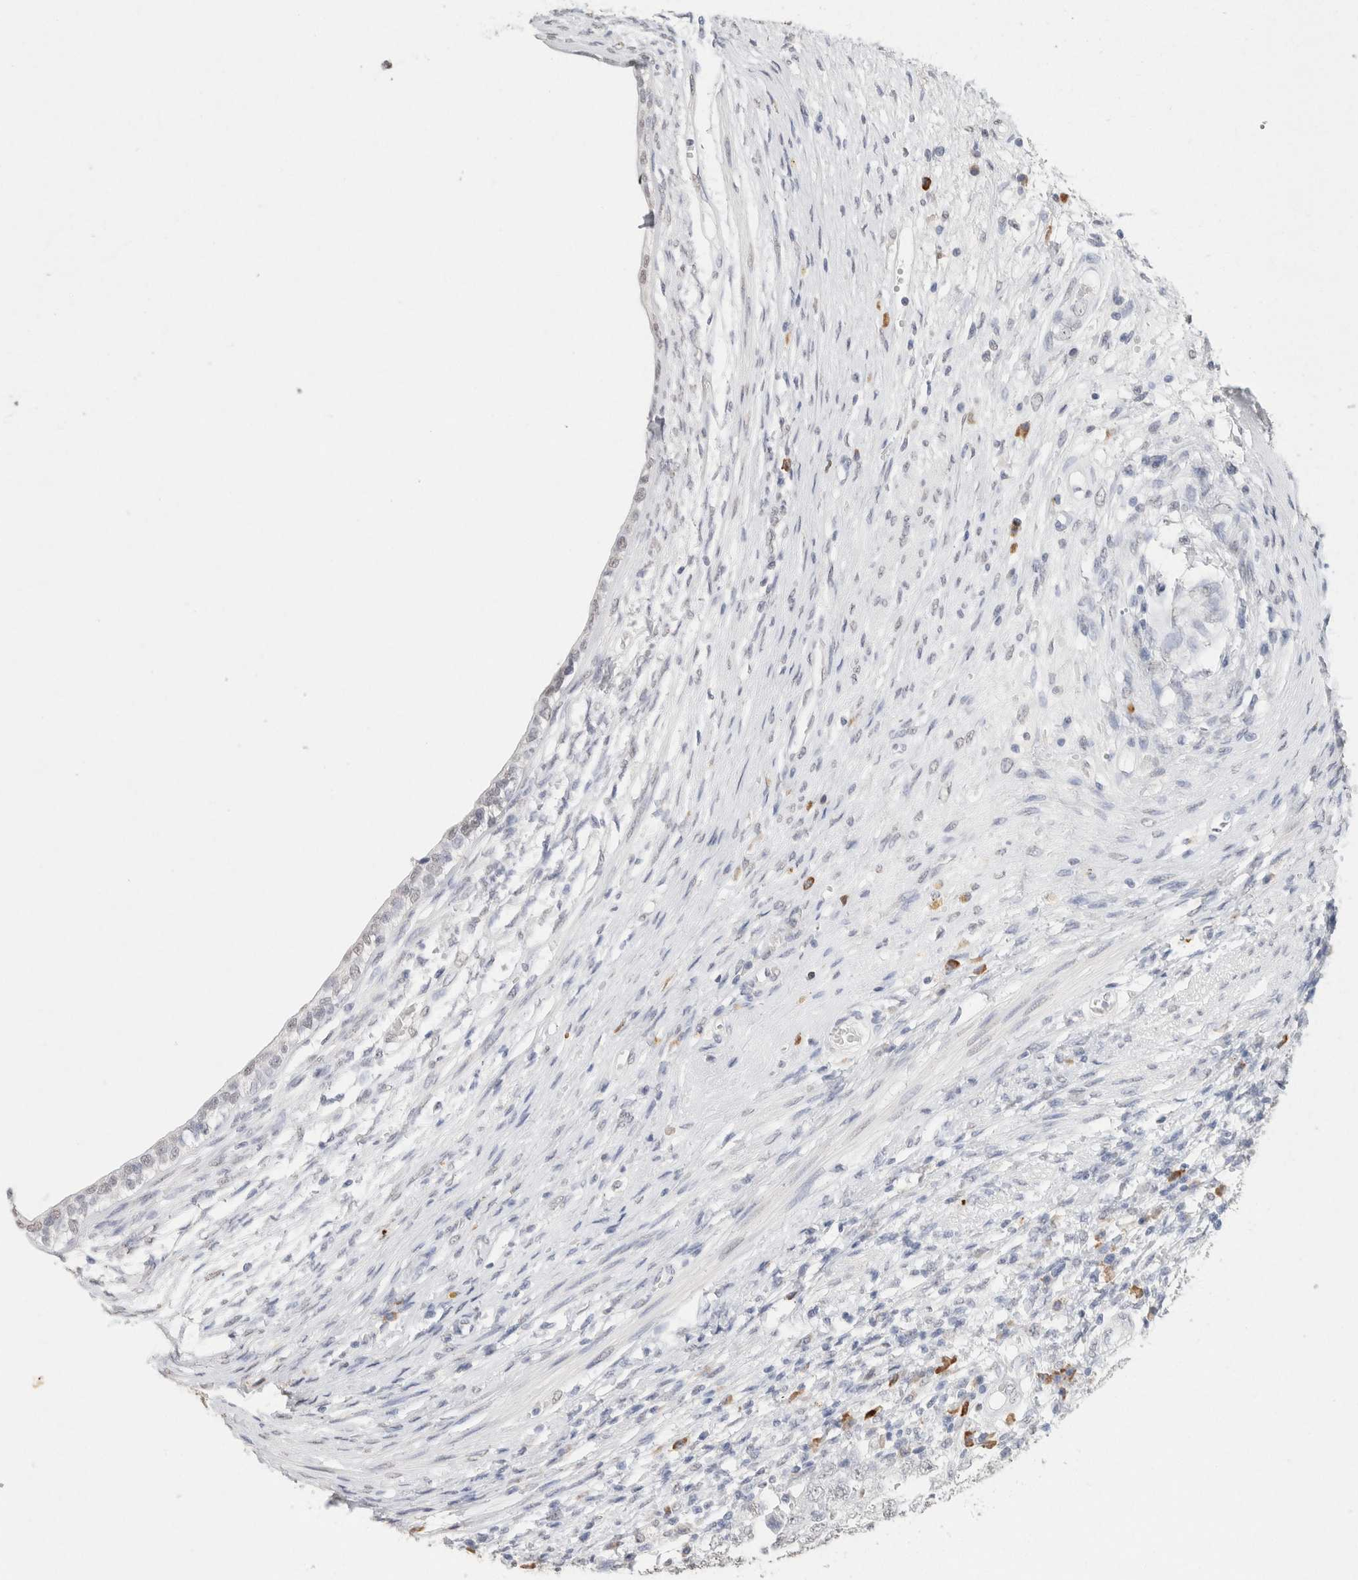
{"staining": {"intensity": "negative", "quantity": "none", "location": "none"}, "tissue": "testis cancer", "cell_type": "Tumor cells", "image_type": "cancer", "snomed": [{"axis": "morphology", "description": "Carcinoma, Embryonal, NOS"}, {"axis": "topography", "description": "Testis"}], "caption": "The IHC micrograph has no significant positivity in tumor cells of testis cancer (embryonal carcinoma) tissue.", "gene": "CD80", "patient": {"sex": "male", "age": 26}}